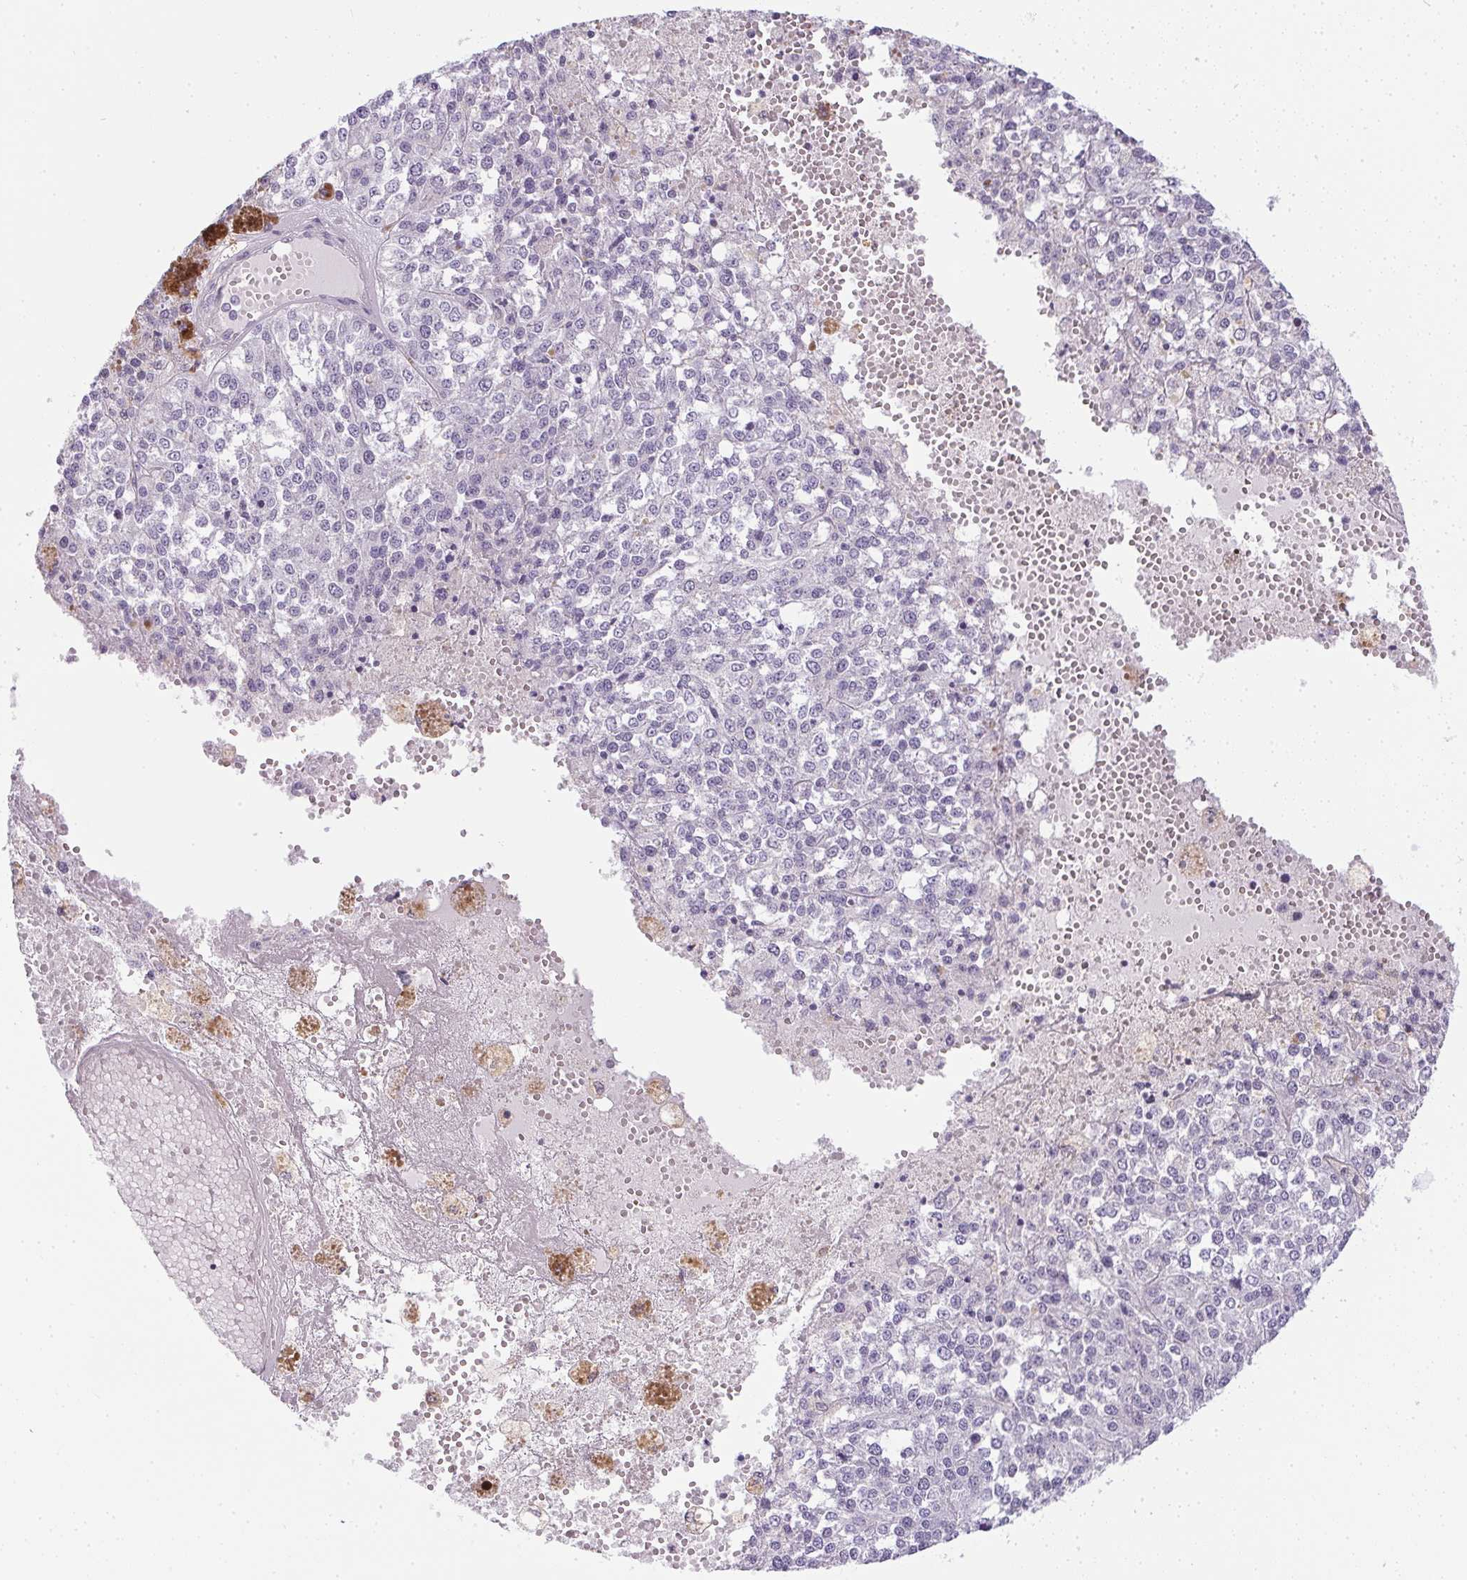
{"staining": {"intensity": "negative", "quantity": "none", "location": "none"}, "tissue": "melanoma", "cell_type": "Tumor cells", "image_type": "cancer", "snomed": [{"axis": "morphology", "description": "Malignant melanoma, Metastatic site"}, {"axis": "topography", "description": "Lymph node"}], "caption": "Malignant melanoma (metastatic site) stained for a protein using immunohistochemistry reveals no expression tumor cells.", "gene": "DNAJC5G", "patient": {"sex": "female", "age": 64}}